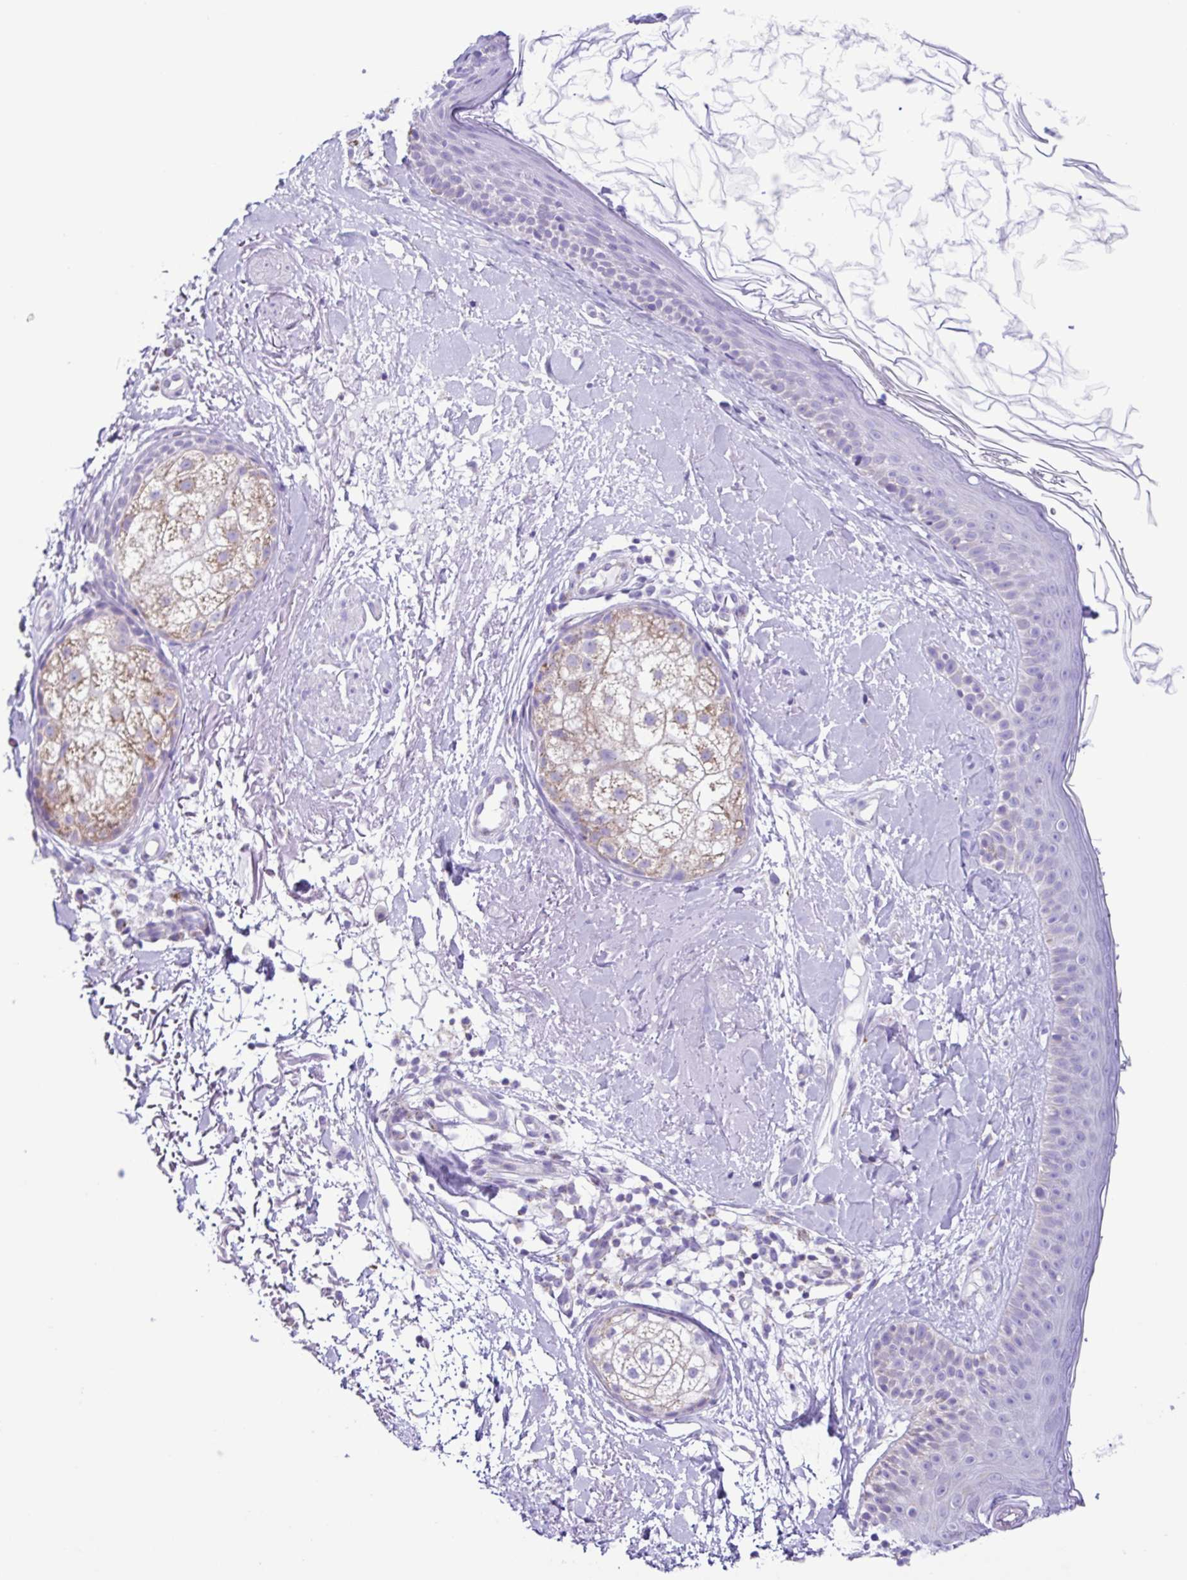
{"staining": {"intensity": "negative", "quantity": "none", "location": "none"}, "tissue": "skin", "cell_type": "Fibroblasts", "image_type": "normal", "snomed": [{"axis": "morphology", "description": "Normal tissue, NOS"}, {"axis": "topography", "description": "Skin"}], "caption": "An image of skin stained for a protein exhibits no brown staining in fibroblasts. The staining is performed using DAB brown chromogen with nuclei counter-stained in using hematoxylin.", "gene": "ACTRT3", "patient": {"sex": "male", "age": 73}}